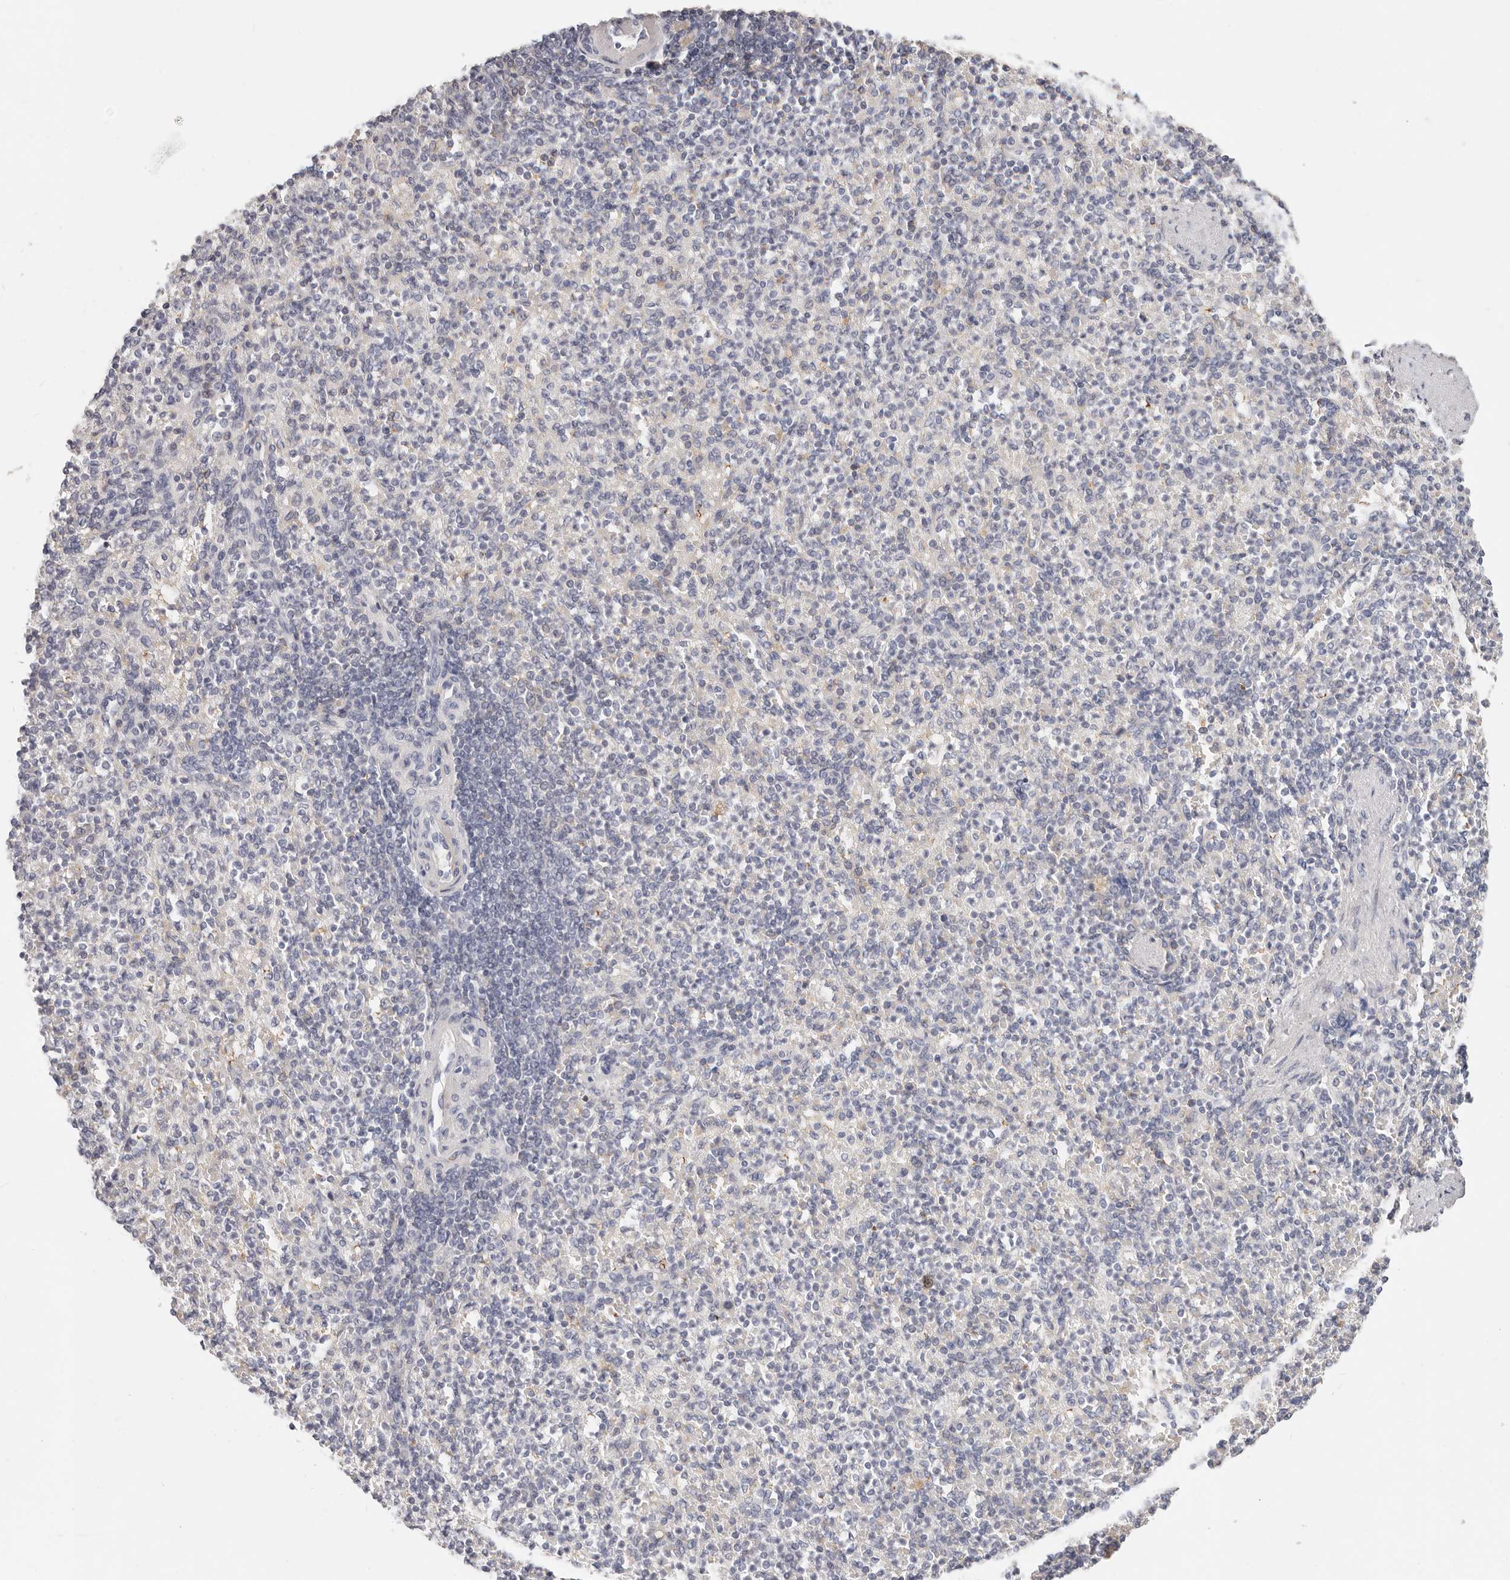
{"staining": {"intensity": "negative", "quantity": "none", "location": "none"}, "tissue": "spleen", "cell_type": "Cells in red pulp", "image_type": "normal", "snomed": [{"axis": "morphology", "description": "Normal tissue, NOS"}, {"axis": "topography", "description": "Spleen"}], "caption": "The photomicrograph displays no staining of cells in red pulp in benign spleen. Nuclei are stained in blue.", "gene": "TMEM63B", "patient": {"sex": "female", "age": 74}}